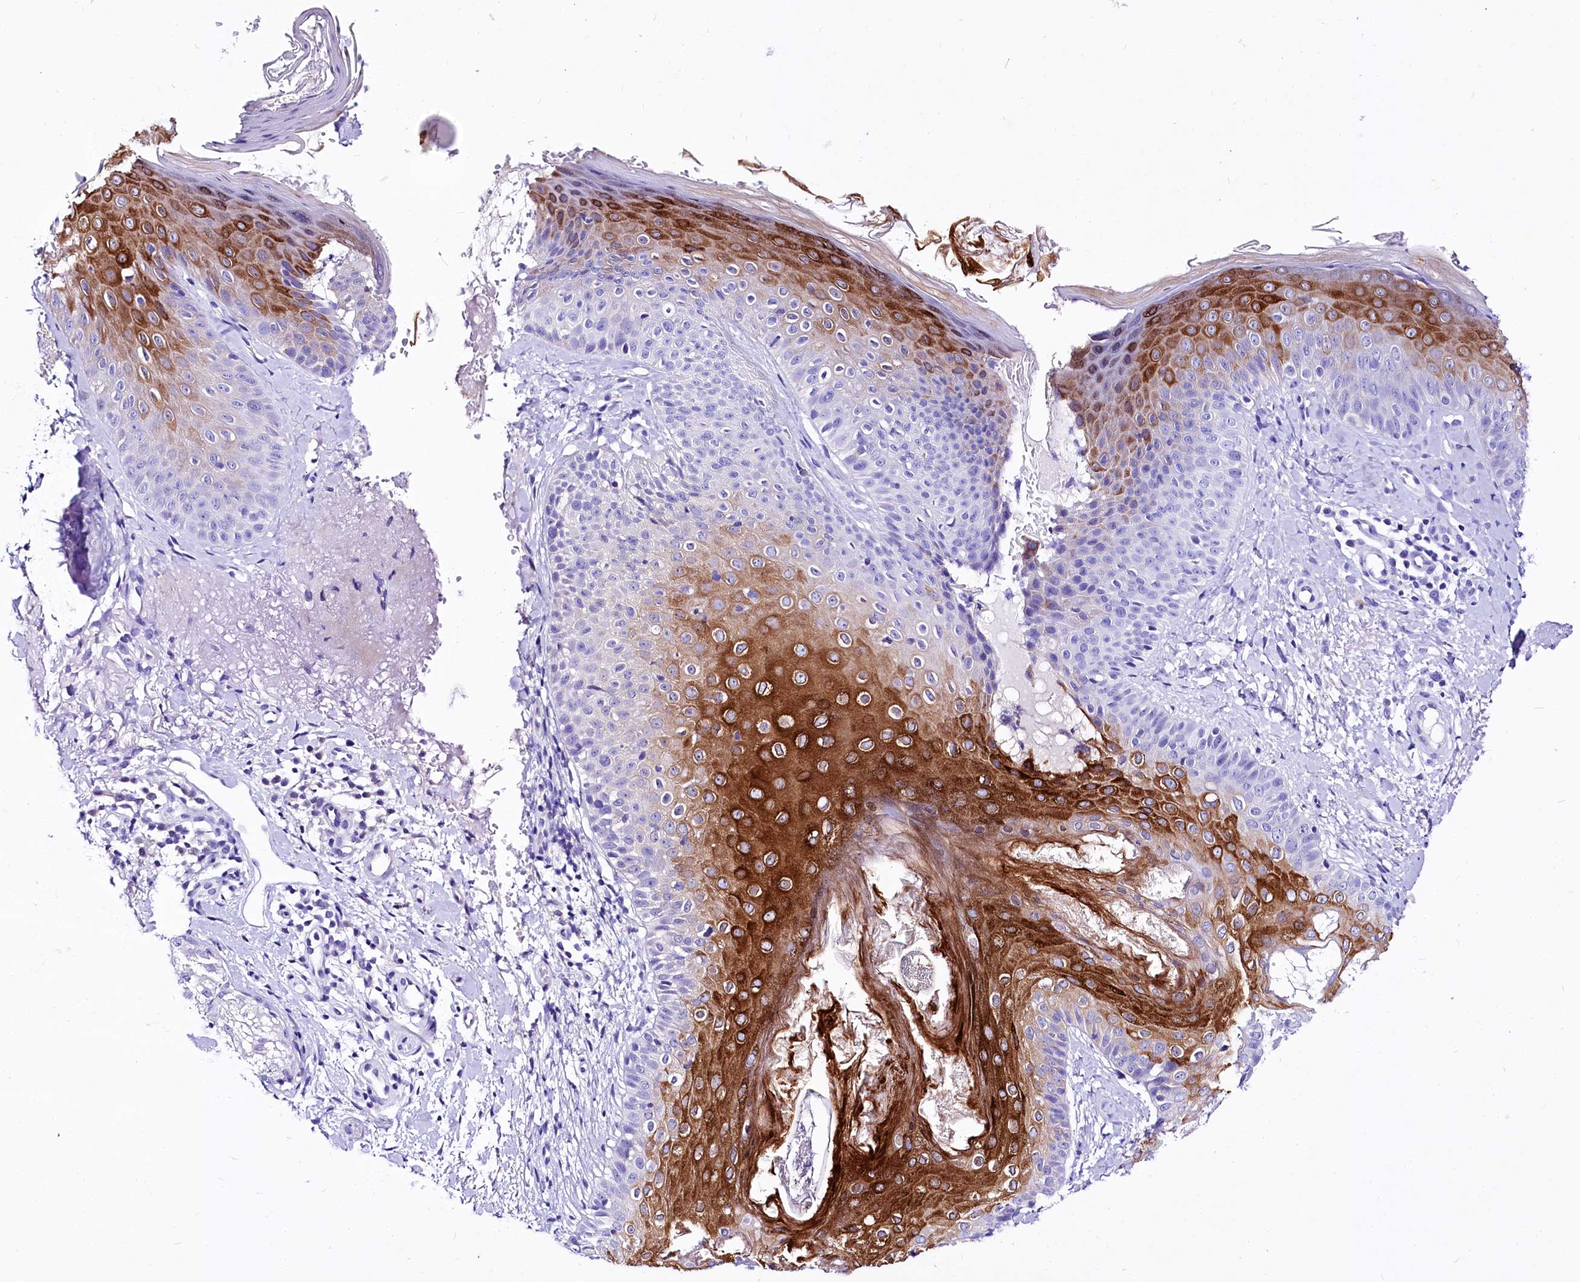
{"staining": {"intensity": "negative", "quantity": "none", "location": "none"}, "tissue": "skin", "cell_type": "Fibroblasts", "image_type": "normal", "snomed": [{"axis": "morphology", "description": "Normal tissue, NOS"}, {"axis": "topography", "description": "Skin"}], "caption": "Fibroblasts are negative for protein expression in normal human skin. The staining was performed using DAB (3,3'-diaminobenzidine) to visualize the protein expression in brown, while the nuclei were stained in blue with hematoxylin (Magnification: 20x).", "gene": "A2ML1", "patient": {"sex": "male", "age": 57}}